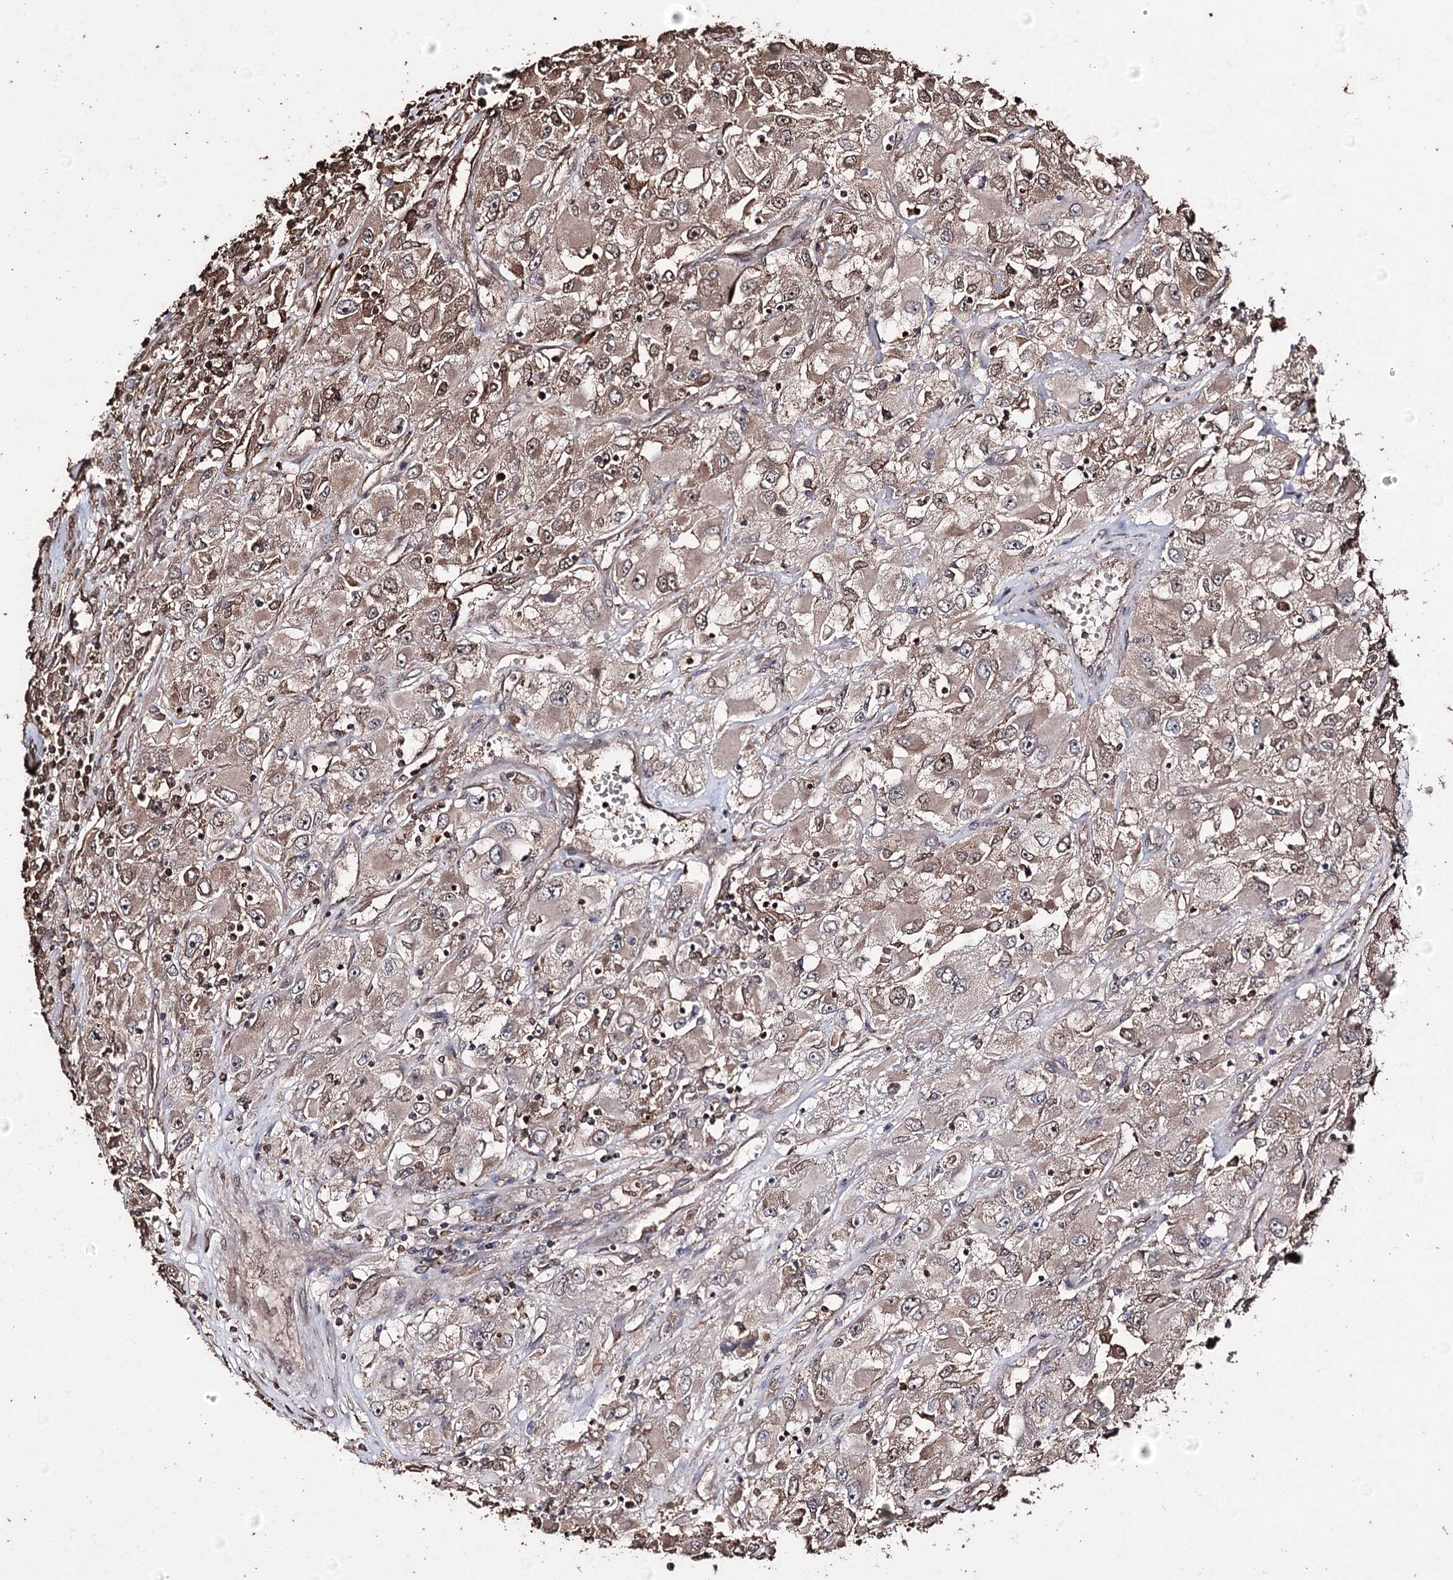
{"staining": {"intensity": "weak", "quantity": ">75%", "location": "cytoplasmic/membranous"}, "tissue": "renal cancer", "cell_type": "Tumor cells", "image_type": "cancer", "snomed": [{"axis": "morphology", "description": "Adenocarcinoma, NOS"}, {"axis": "topography", "description": "Kidney"}], "caption": "Renal cancer (adenocarcinoma) tissue reveals weak cytoplasmic/membranous staining in about >75% of tumor cells", "gene": "ZNF662", "patient": {"sex": "female", "age": 52}}